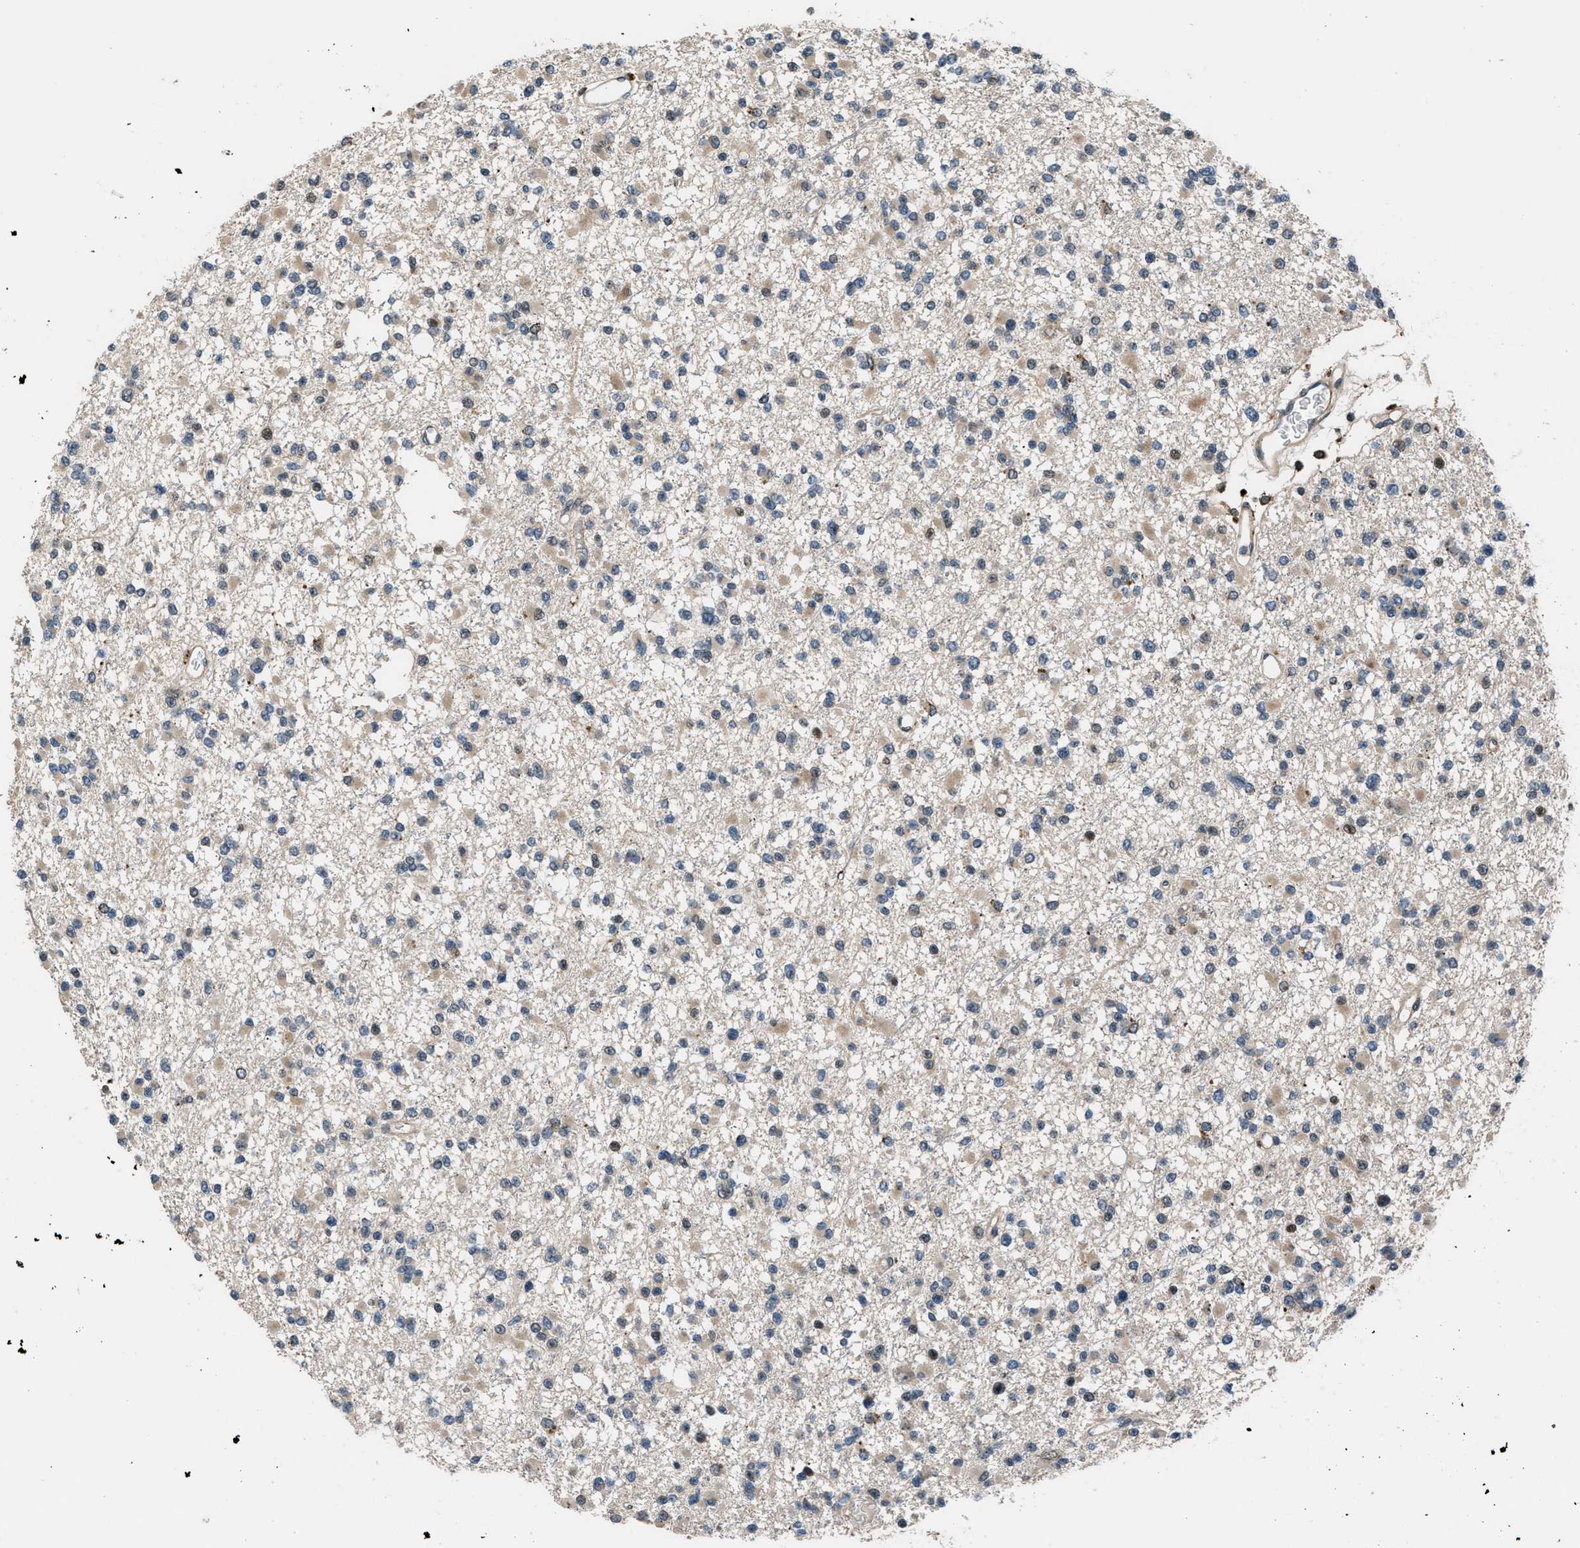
{"staining": {"intensity": "weak", "quantity": "25%-75%", "location": "cytoplasmic/membranous"}, "tissue": "glioma", "cell_type": "Tumor cells", "image_type": "cancer", "snomed": [{"axis": "morphology", "description": "Glioma, malignant, Low grade"}, {"axis": "topography", "description": "Brain"}], "caption": "Brown immunohistochemical staining in human malignant low-grade glioma displays weak cytoplasmic/membranous staining in approximately 25%-75% of tumor cells.", "gene": "CTBS", "patient": {"sex": "female", "age": 22}}